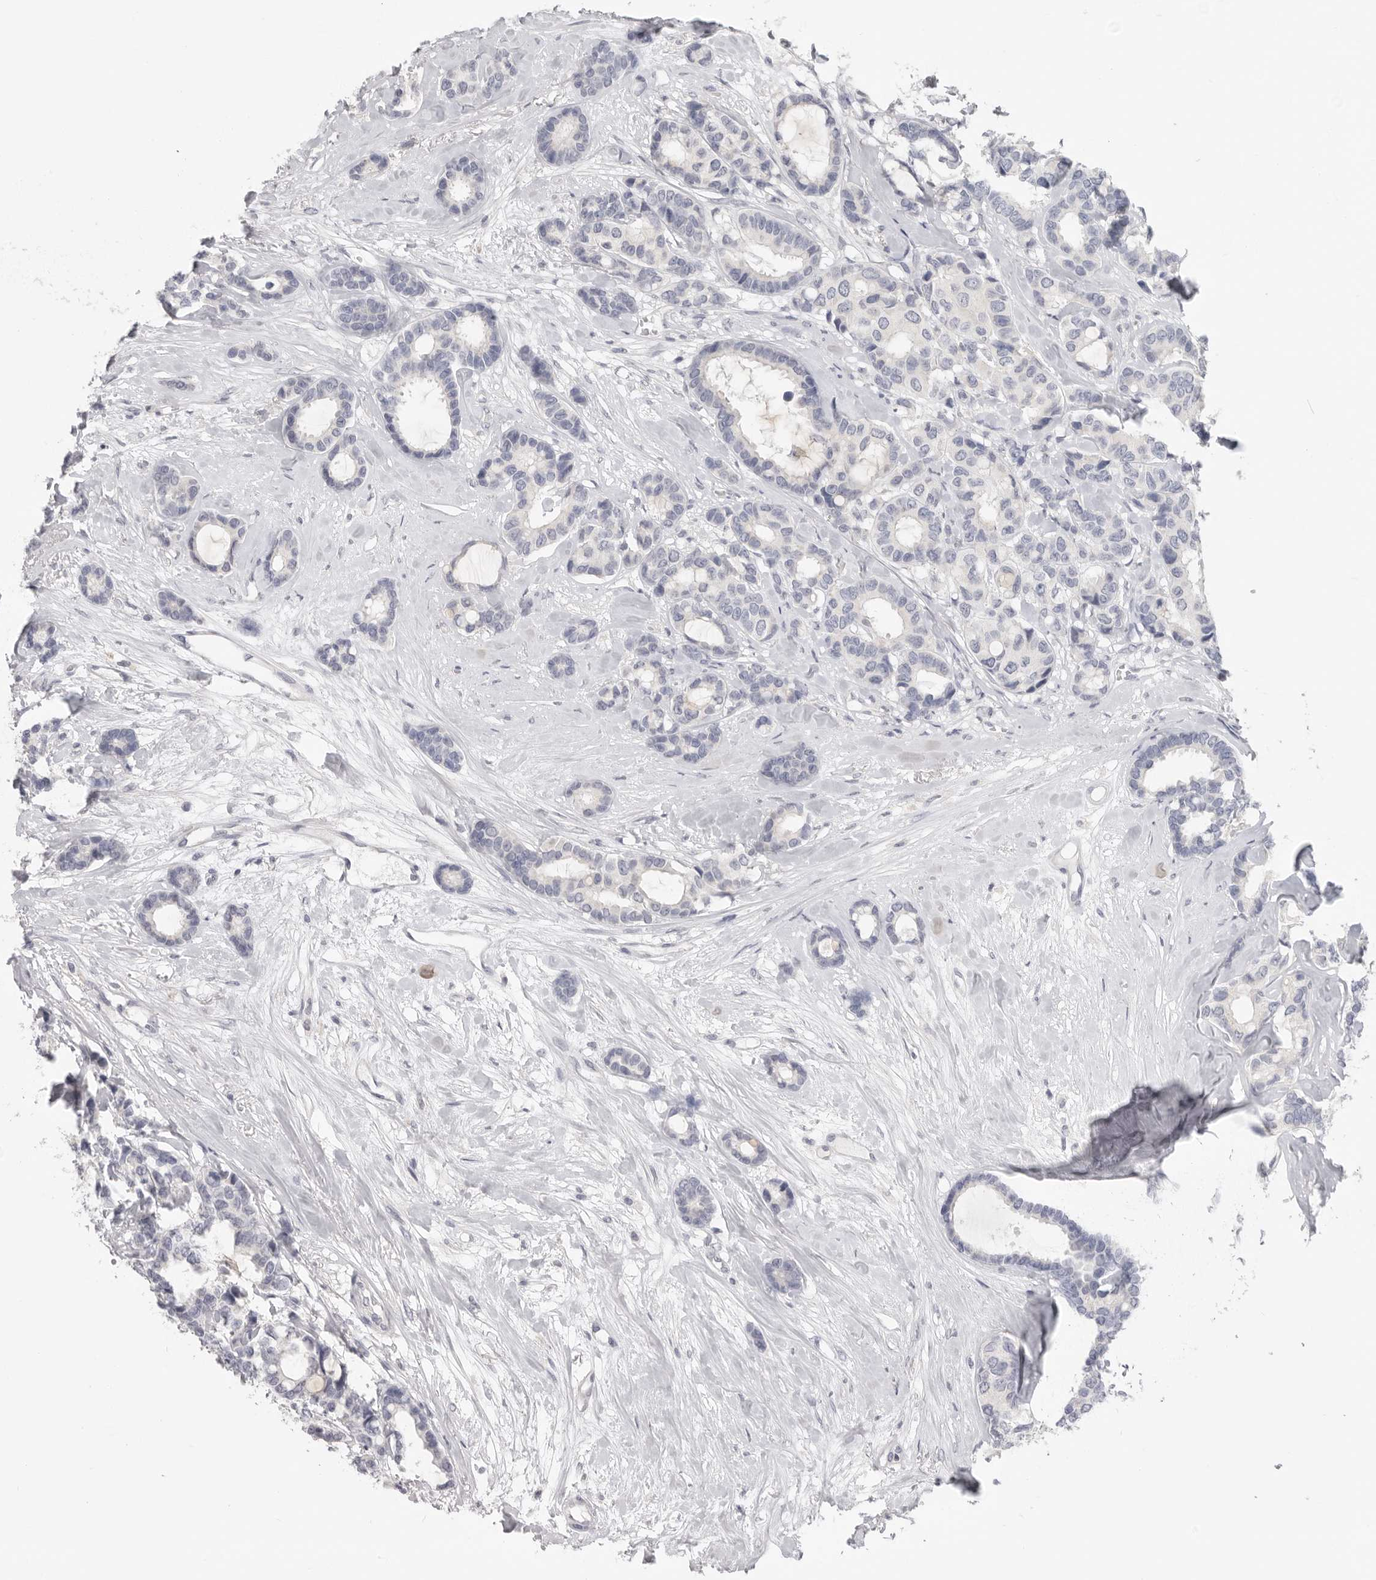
{"staining": {"intensity": "negative", "quantity": "none", "location": "none"}, "tissue": "breast cancer", "cell_type": "Tumor cells", "image_type": "cancer", "snomed": [{"axis": "morphology", "description": "Duct carcinoma"}, {"axis": "topography", "description": "Breast"}], "caption": "This is an IHC photomicrograph of invasive ductal carcinoma (breast). There is no staining in tumor cells.", "gene": "XIRP1", "patient": {"sex": "female", "age": 87}}